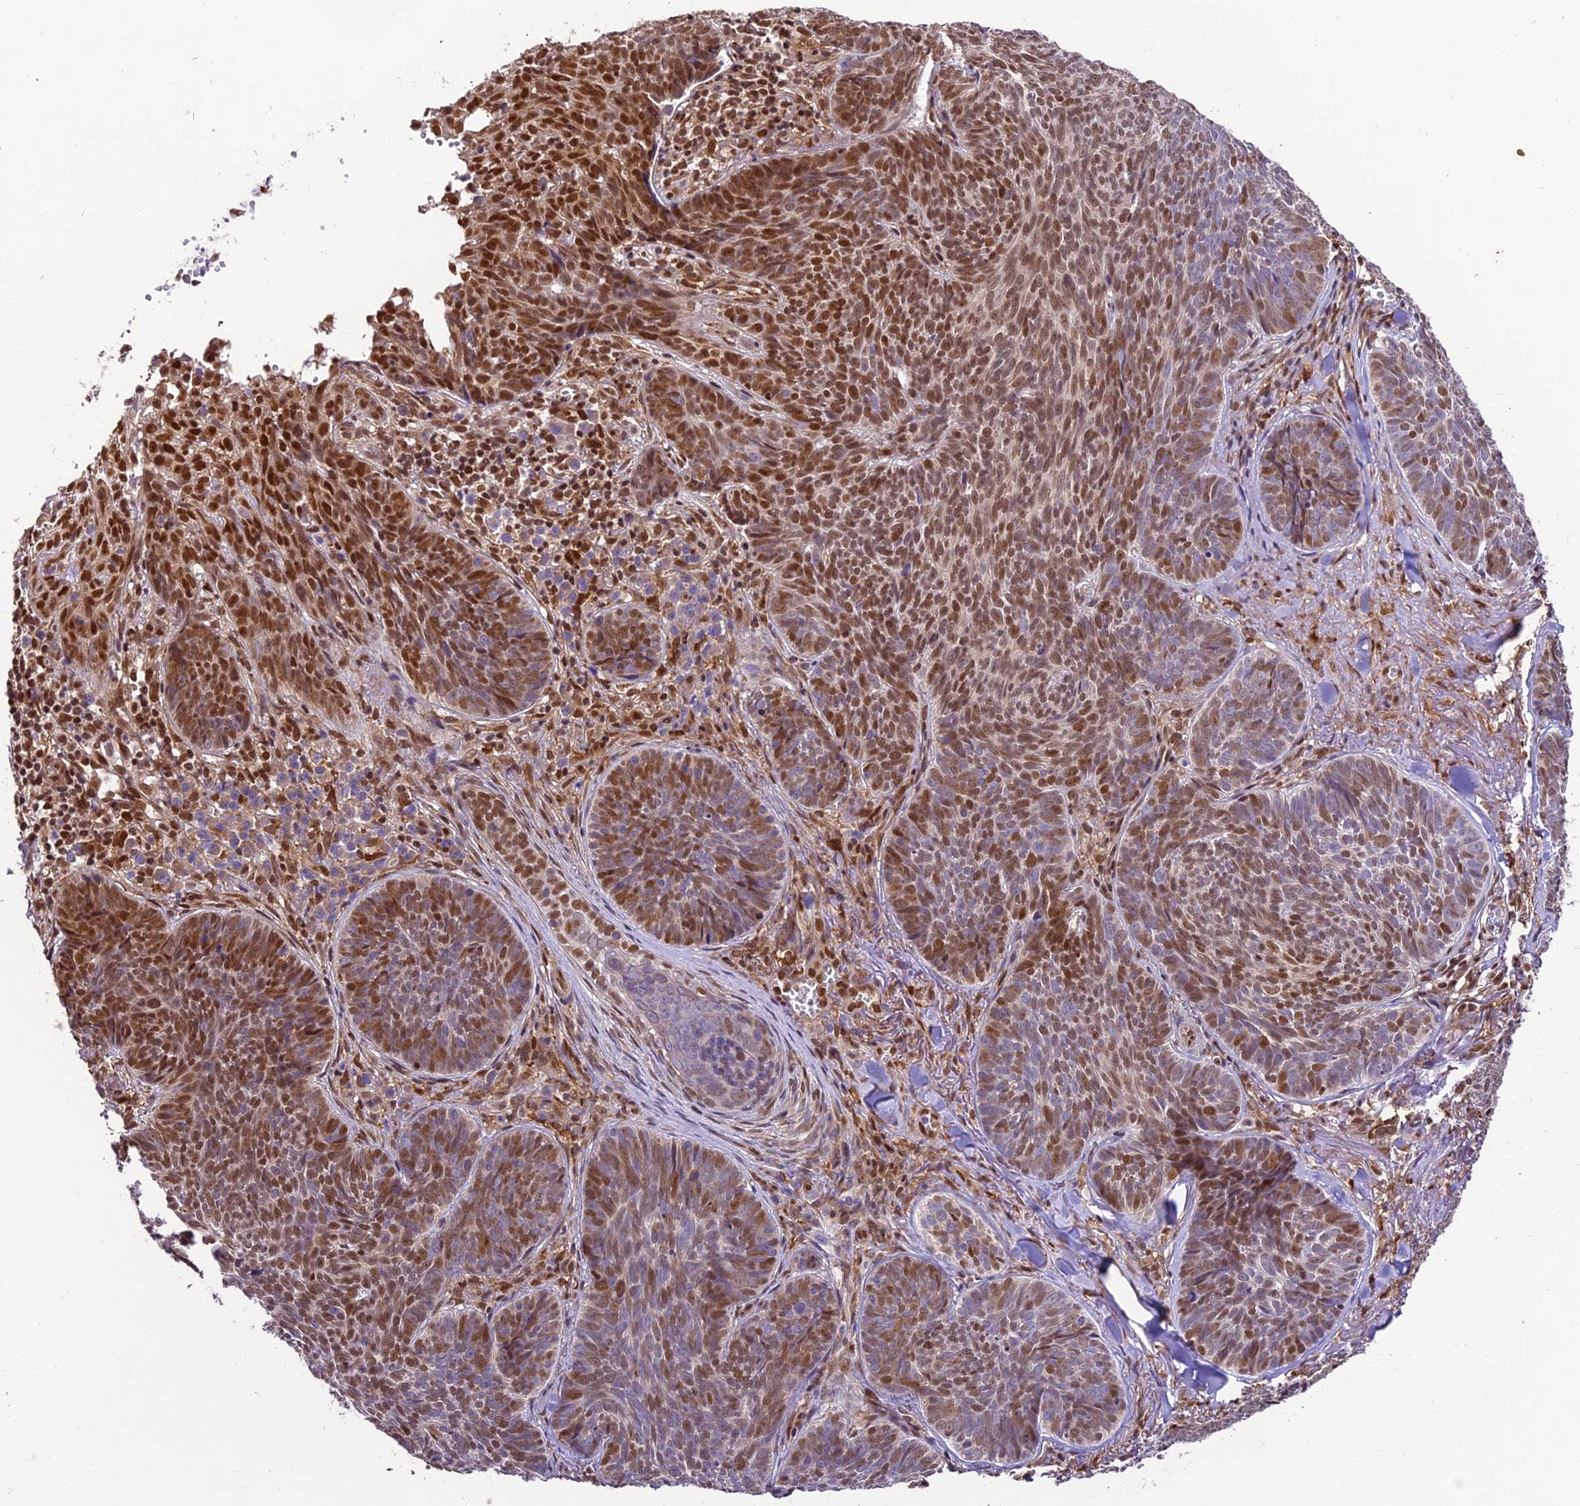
{"staining": {"intensity": "moderate", "quantity": "25%-75%", "location": "nuclear"}, "tissue": "skin cancer", "cell_type": "Tumor cells", "image_type": "cancer", "snomed": [{"axis": "morphology", "description": "Basal cell carcinoma"}, {"axis": "topography", "description": "Skin"}], "caption": "Skin cancer (basal cell carcinoma) was stained to show a protein in brown. There is medium levels of moderate nuclear staining in approximately 25%-75% of tumor cells. (Brightfield microscopy of DAB IHC at high magnification).", "gene": "TRIM22", "patient": {"sex": "female", "age": 74}}